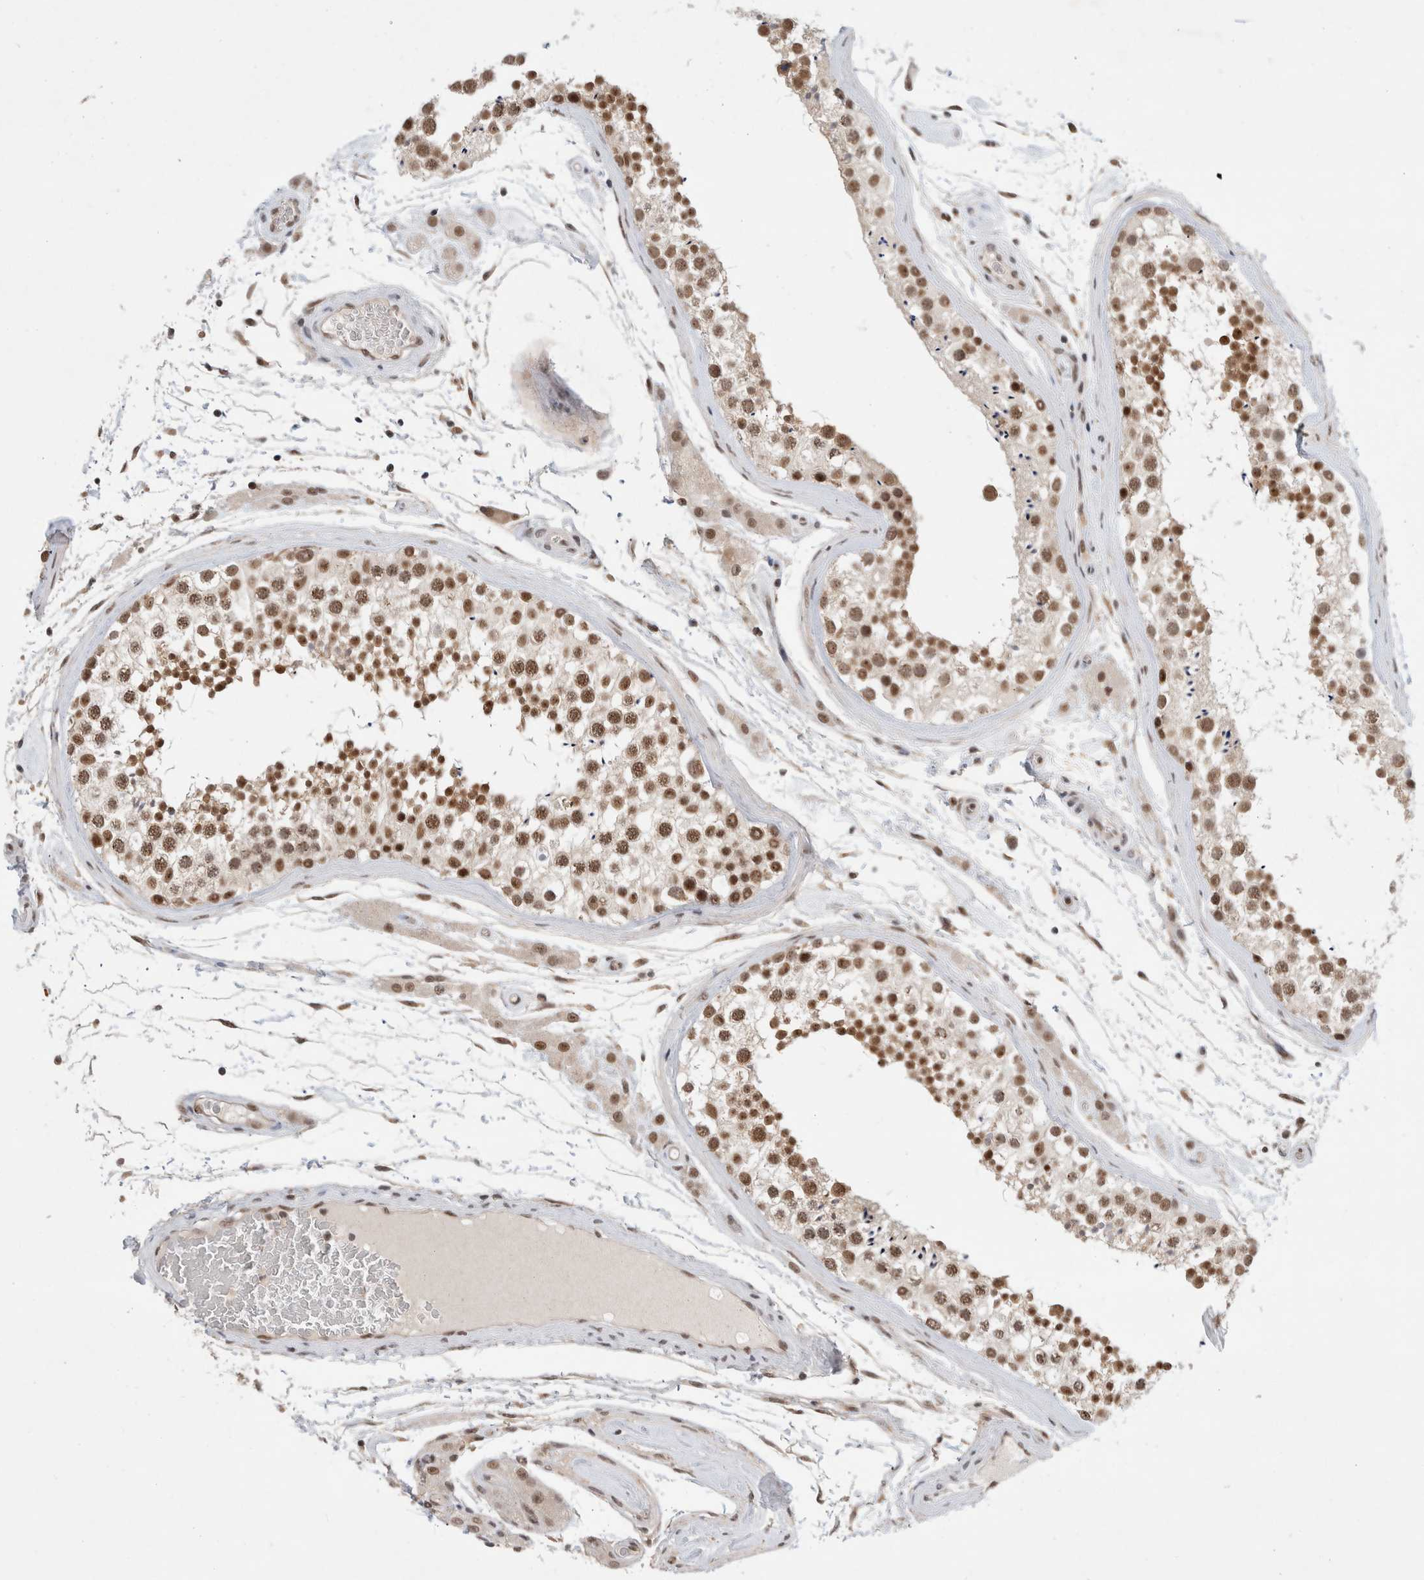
{"staining": {"intensity": "strong", "quantity": ">75%", "location": "nuclear"}, "tissue": "testis", "cell_type": "Cells in seminiferous ducts", "image_type": "normal", "snomed": [{"axis": "morphology", "description": "Normal tissue, NOS"}, {"axis": "topography", "description": "Testis"}], "caption": "Cells in seminiferous ducts demonstrate strong nuclear positivity in approximately >75% of cells in unremarkable testis. The staining was performed using DAB to visualize the protein expression in brown, while the nuclei were stained in blue with hematoxylin (Magnification: 20x).", "gene": "NCAPG2", "patient": {"sex": "male", "age": 46}}